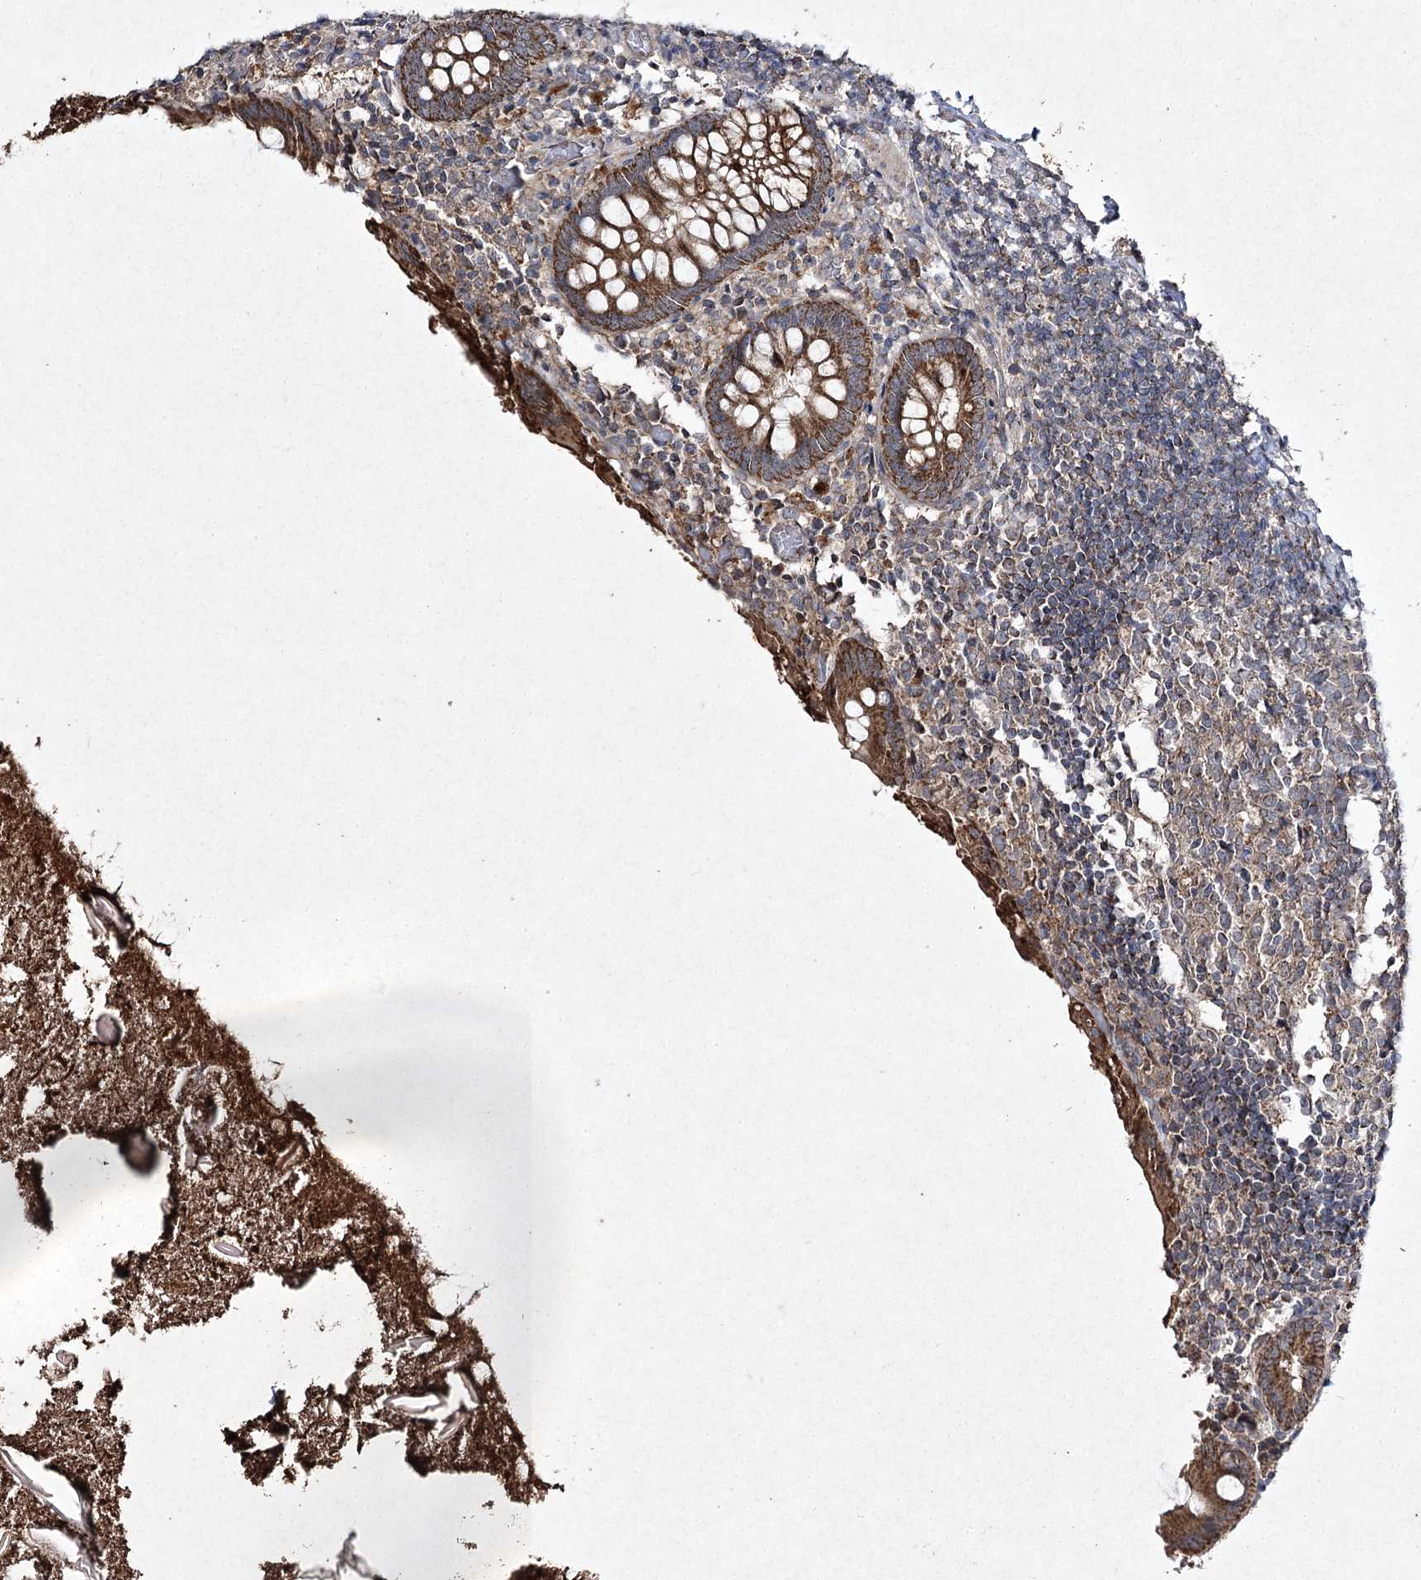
{"staining": {"intensity": "strong", "quantity": ">75%", "location": "cytoplasmic/membranous"}, "tissue": "appendix", "cell_type": "Glandular cells", "image_type": "normal", "snomed": [{"axis": "morphology", "description": "Normal tissue, NOS"}, {"axis": "topography", "description": "Appendix"}], "caption": "Immunohistochemical staining of benign appendix reveals high levels of strong cytoplasmic/membranous expression in about >75% of glandular cells. (DAB (3,3'-diaminobenzidine) = brown stain, brightfield microscopy at high magnification).", "gene": "FANCL", "patient": {"sex": "female", "age": 17}}